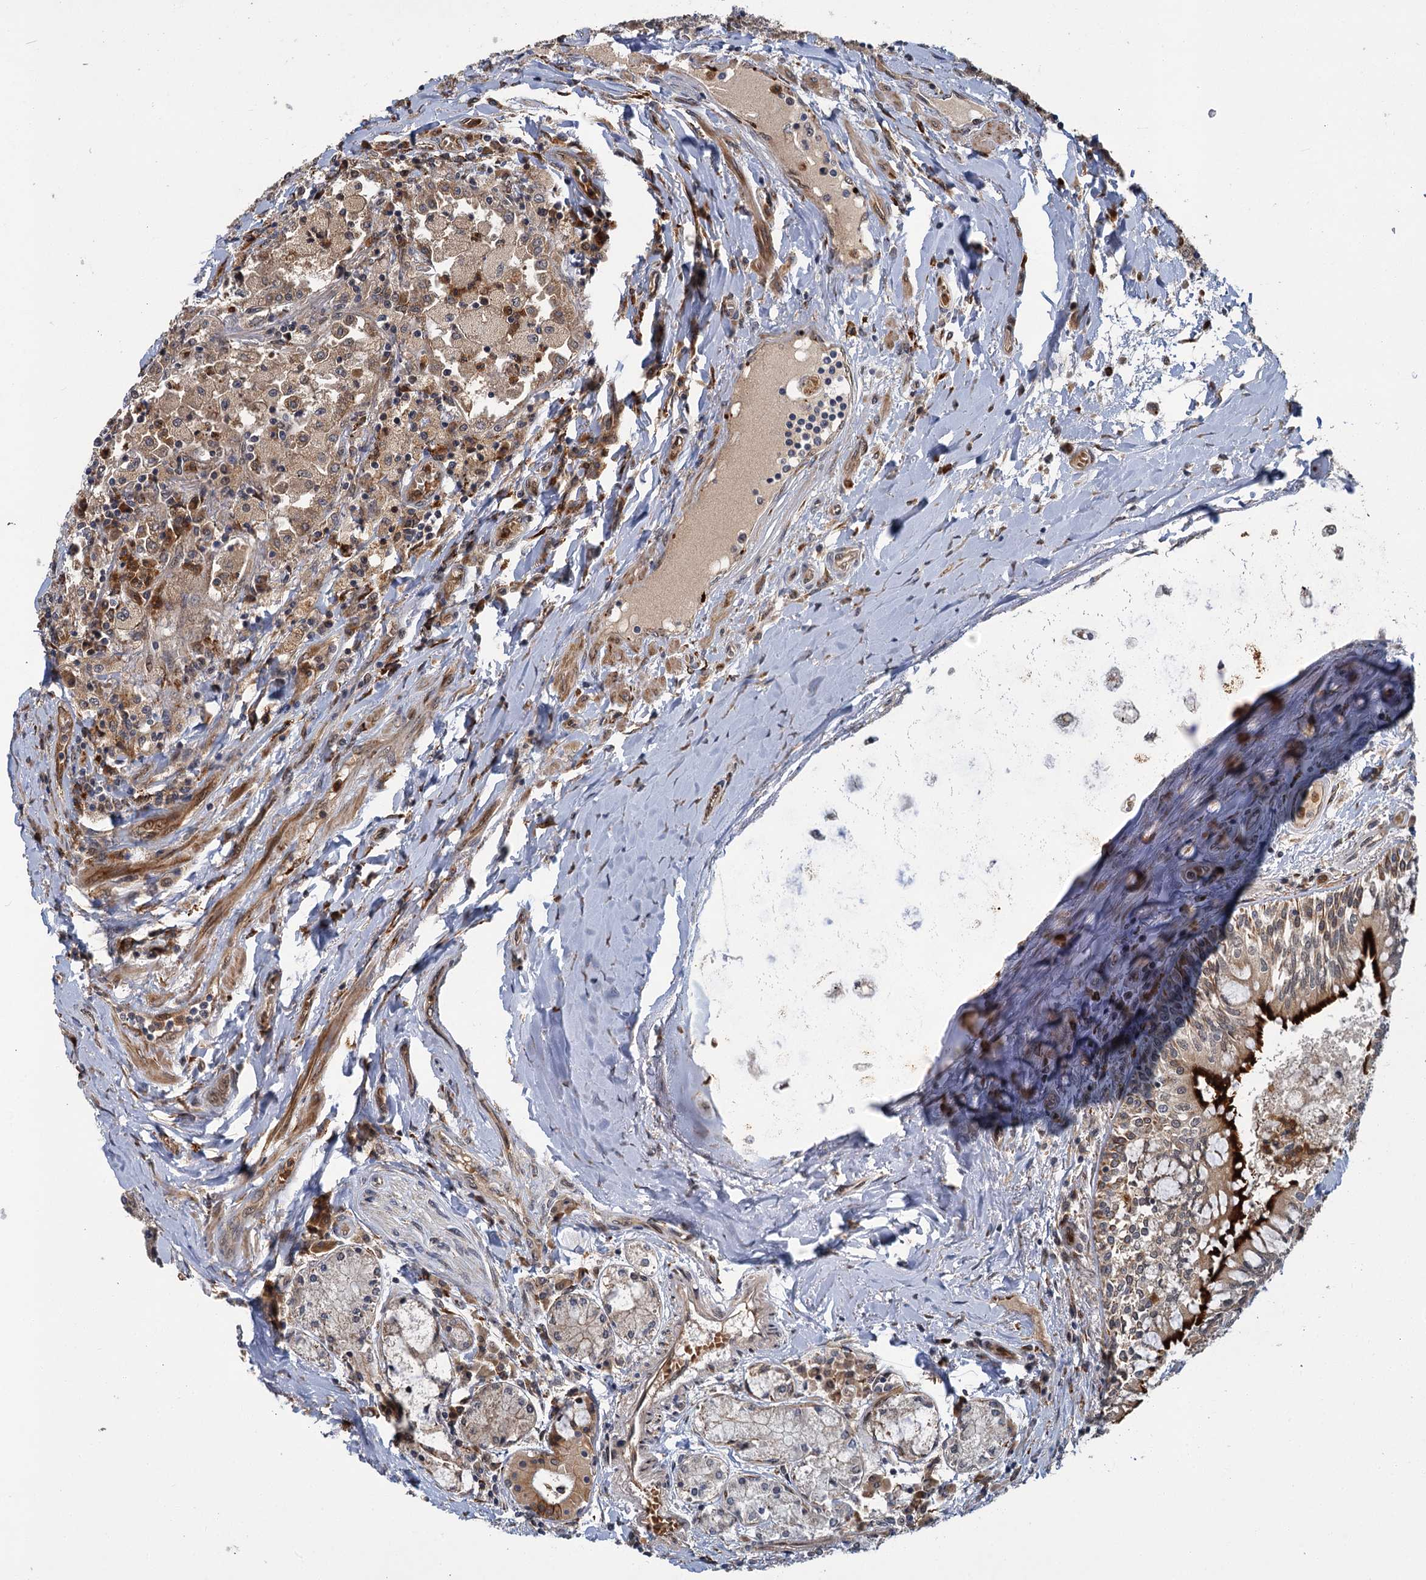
{"staining": {"intensity": "moderate", "quantity": "<25%", "location": "cytoplasmic/membranous"}, "tissue": "lung", "cell_type": "Alveolar cells", "image_type": "normal", "snomed": [{"axis": "morphology", "description": "Normal tissue, NOS"}, {"axis": "topography", "description": "Bronchus"}, {"axis": "topography", "description": "Lung"}], "caption": "A micrograph of human lung stained for a protein displays moderate cytoplasmic/membranous brown staining in alveolar cells.", "gene": "APBA2", "patient": {"sex": "female", "age": 49}}